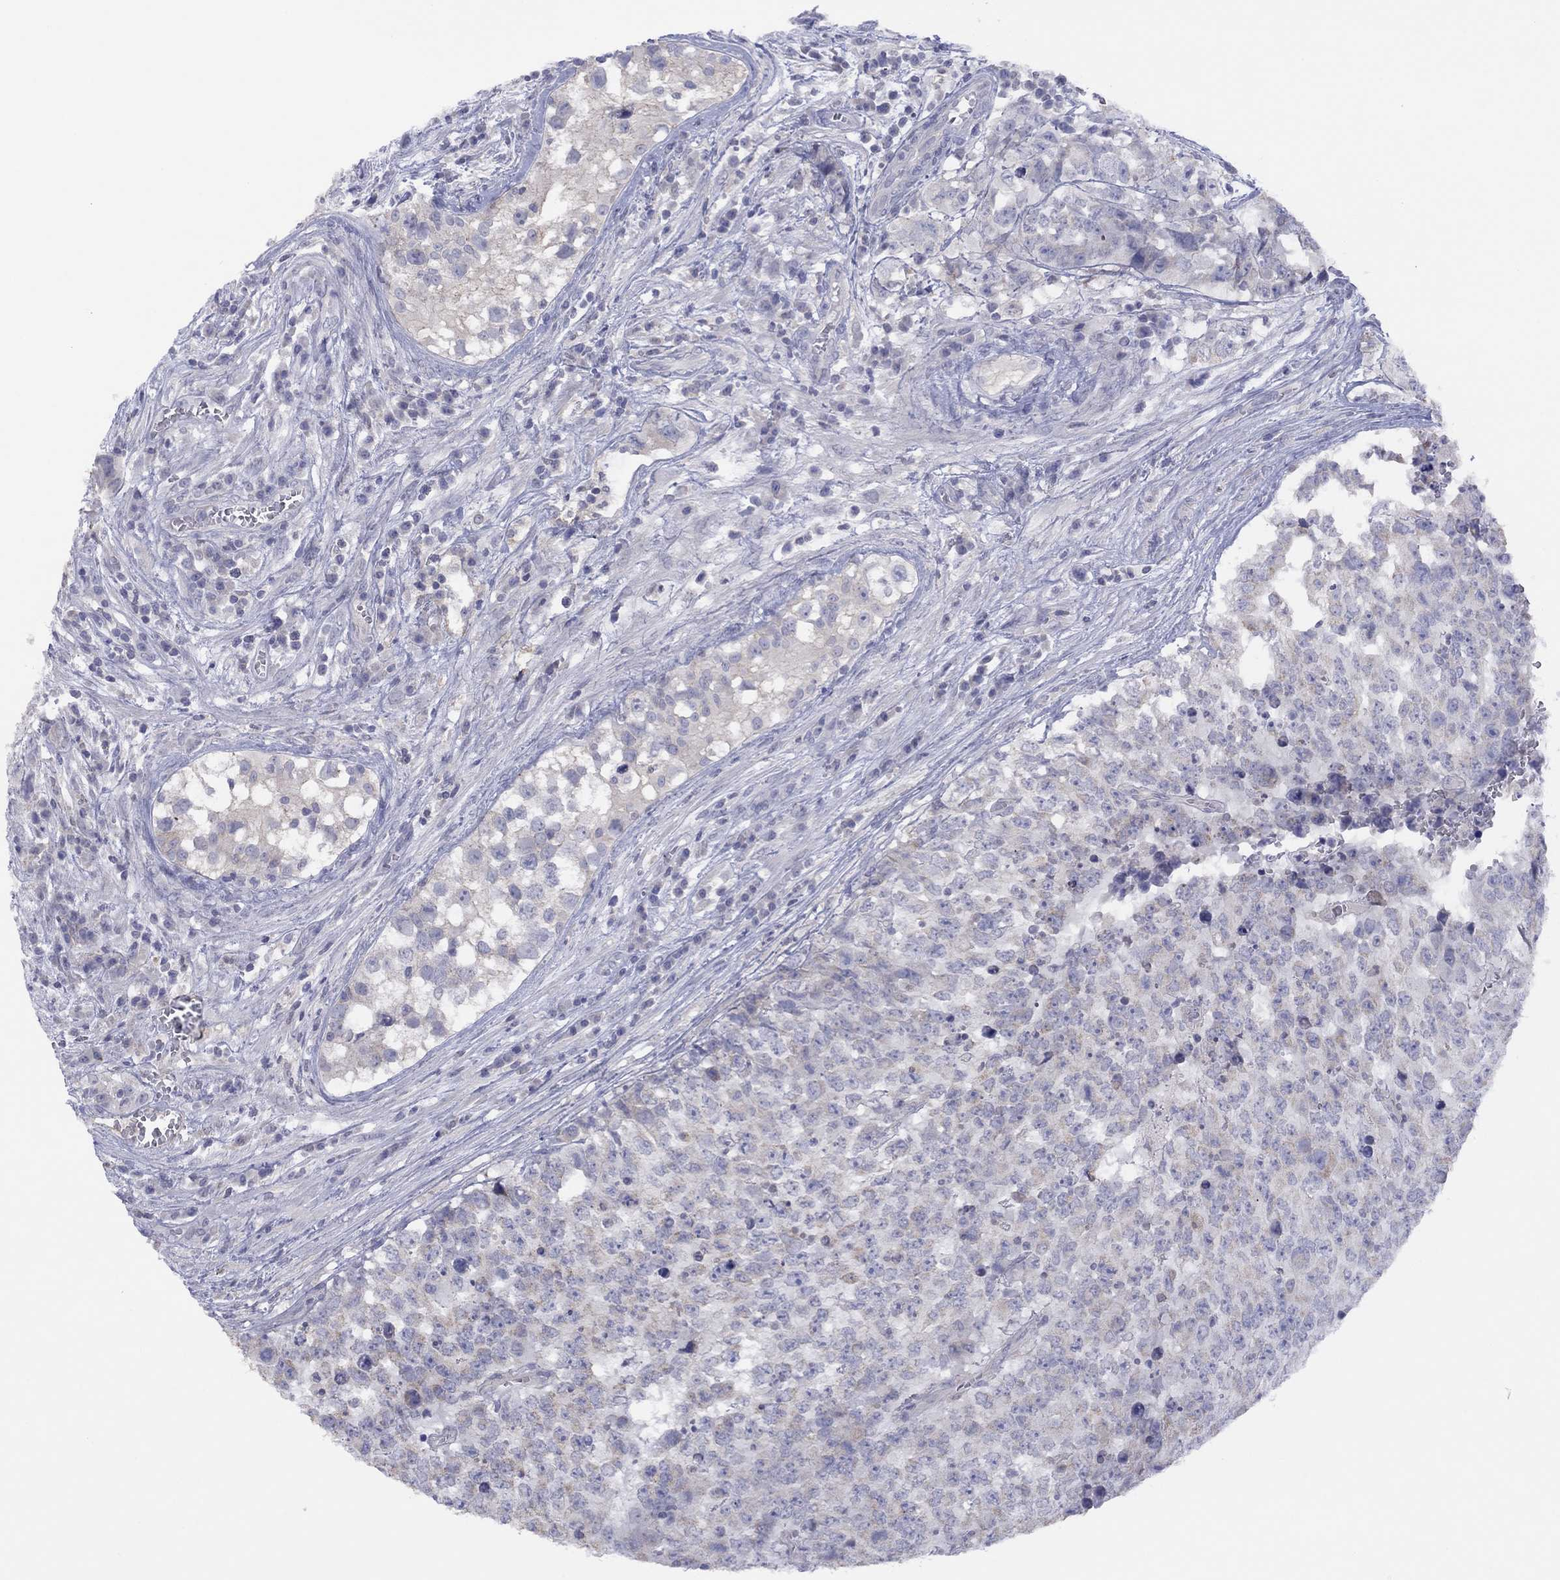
{"staining": {"intensity": "negative", "quantity": "none", "location": "none"}, "tissue": "testis cancer", "cell_type": "Tumor cells", "image_type": "cancer", "snomed": [{"axis": "morphology", "description": "Carcinoma, Embryonal, NOS"}, {"axis": "topography", "description": "Testis"}], "caption": "An IHC photomicrograph of testis cancer is shown. There is no staining in tumor cells of testis cancer.", "gene": "CYP2B6", "patient": {"sex": "male", "age": 23}}